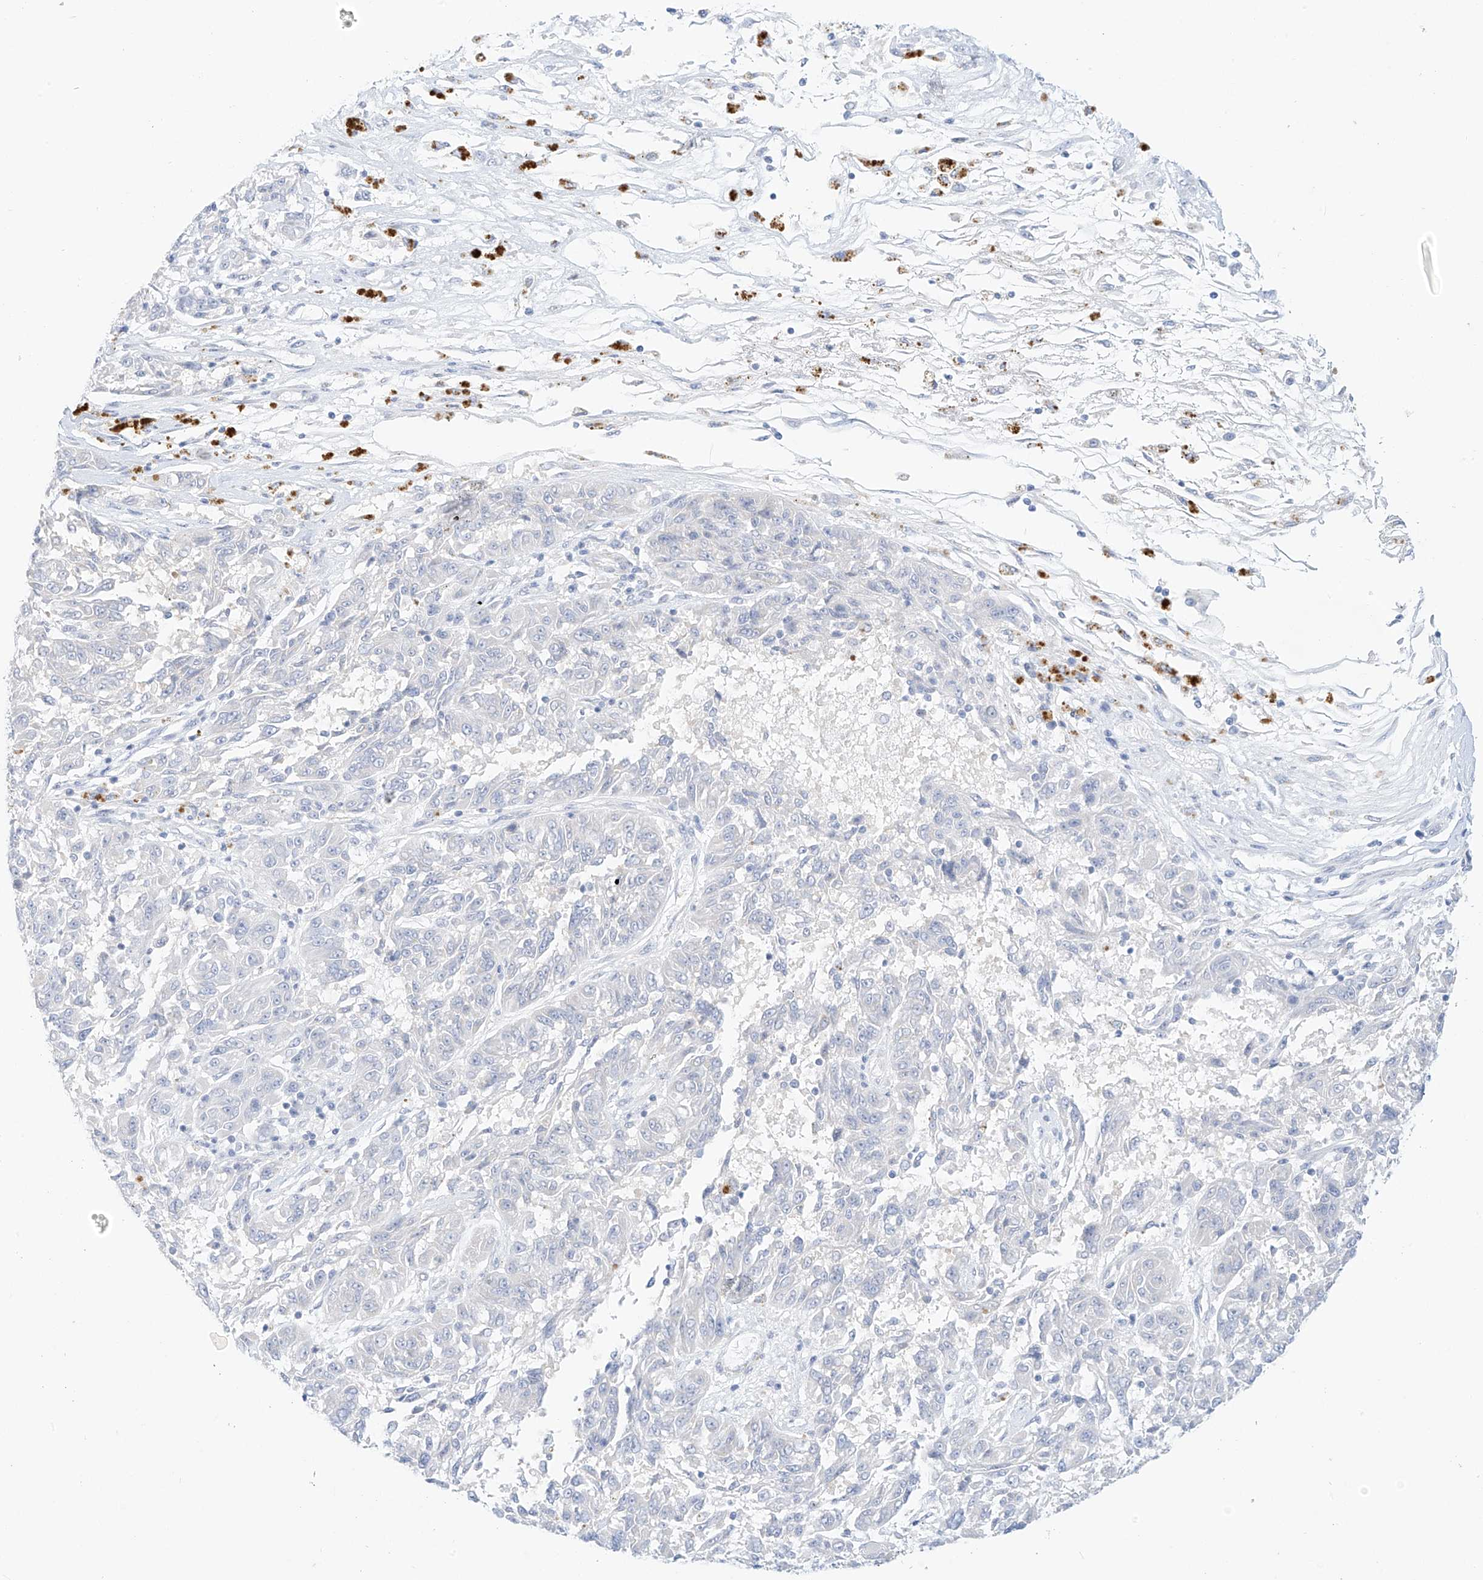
{"staining": {"intensity": "negative", "quantity": "none", "location": "none"}, "tissue": "melanoma", "cell_type": "Tumor cells", "image_type": "cancer", "snomed": [{"axis": "morphology", "description": "Malignant melanoma, NOS"}, {"axis": "topography", "description": "Skin"}], "caption": "DAB (3,3'-diaminobenzidine) immunohistochemical staining of melanoma exhibits no significant positivity in tumor cells.", "gene": "ST3GAL5", "patient": {"sex": "male", "age": 53}}